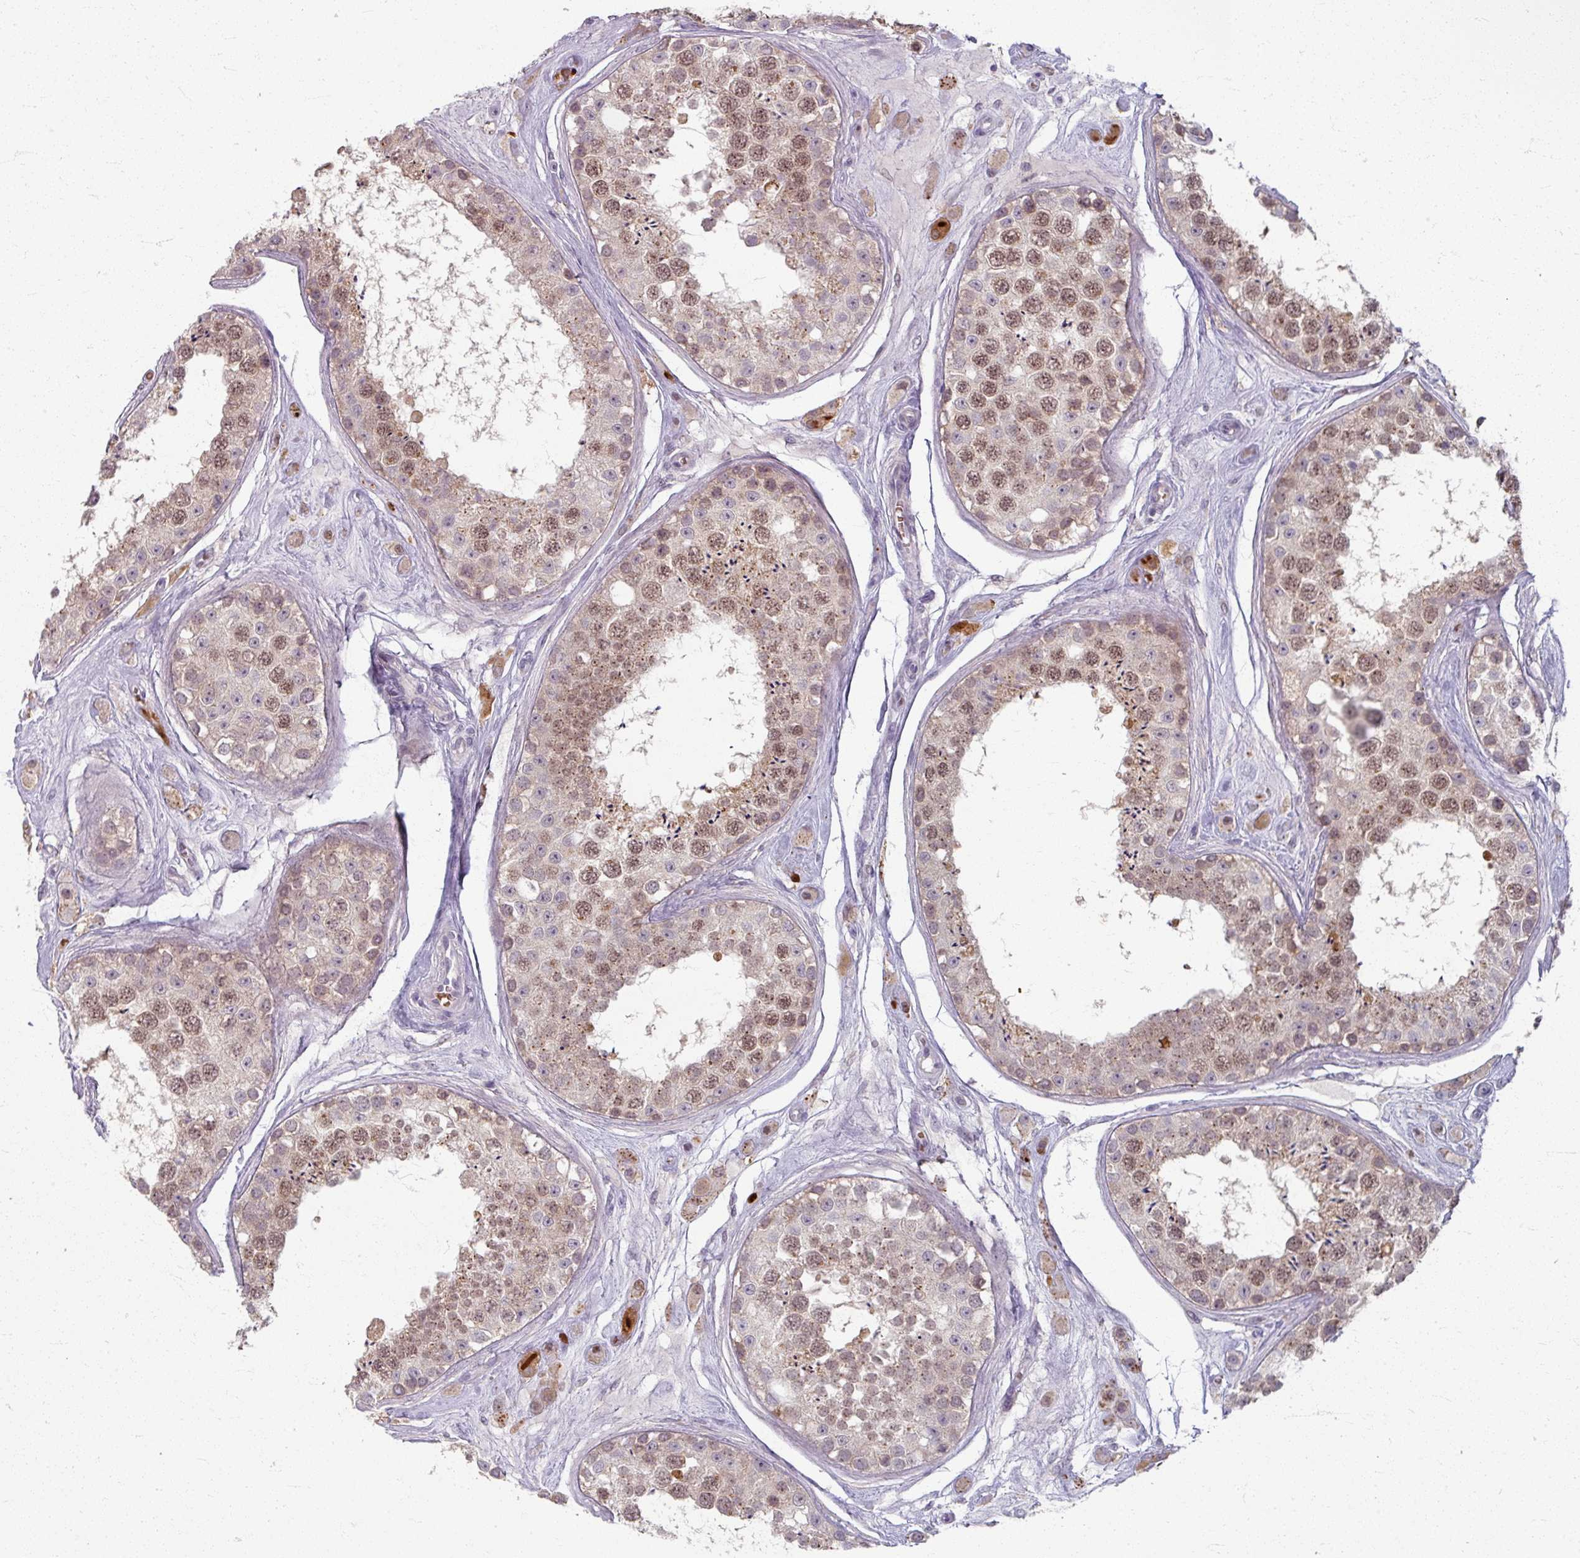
{"staining": {"intensity": "moderate", "quantity": "25%-75%", "location": "cytoplasmic/membranous,nuclear"}, "tissue": "testis", "cell_type": "Cells in seminiferous ducts", "image_type": "normal", "snomed": [{"axis": "morphology", "description": "Normal tissue, NOS"}, {"axis": "topography", "description": "Testis"}], "caption": "This is an image of immunohistochemistry staining of benign testis, which shows moderate positivity in the cytoplasmic/membranous,nuclear of cells in seminiferous ducts.", "gene": "KMT5C", "patient": {"sex": "male", "age": 25}}